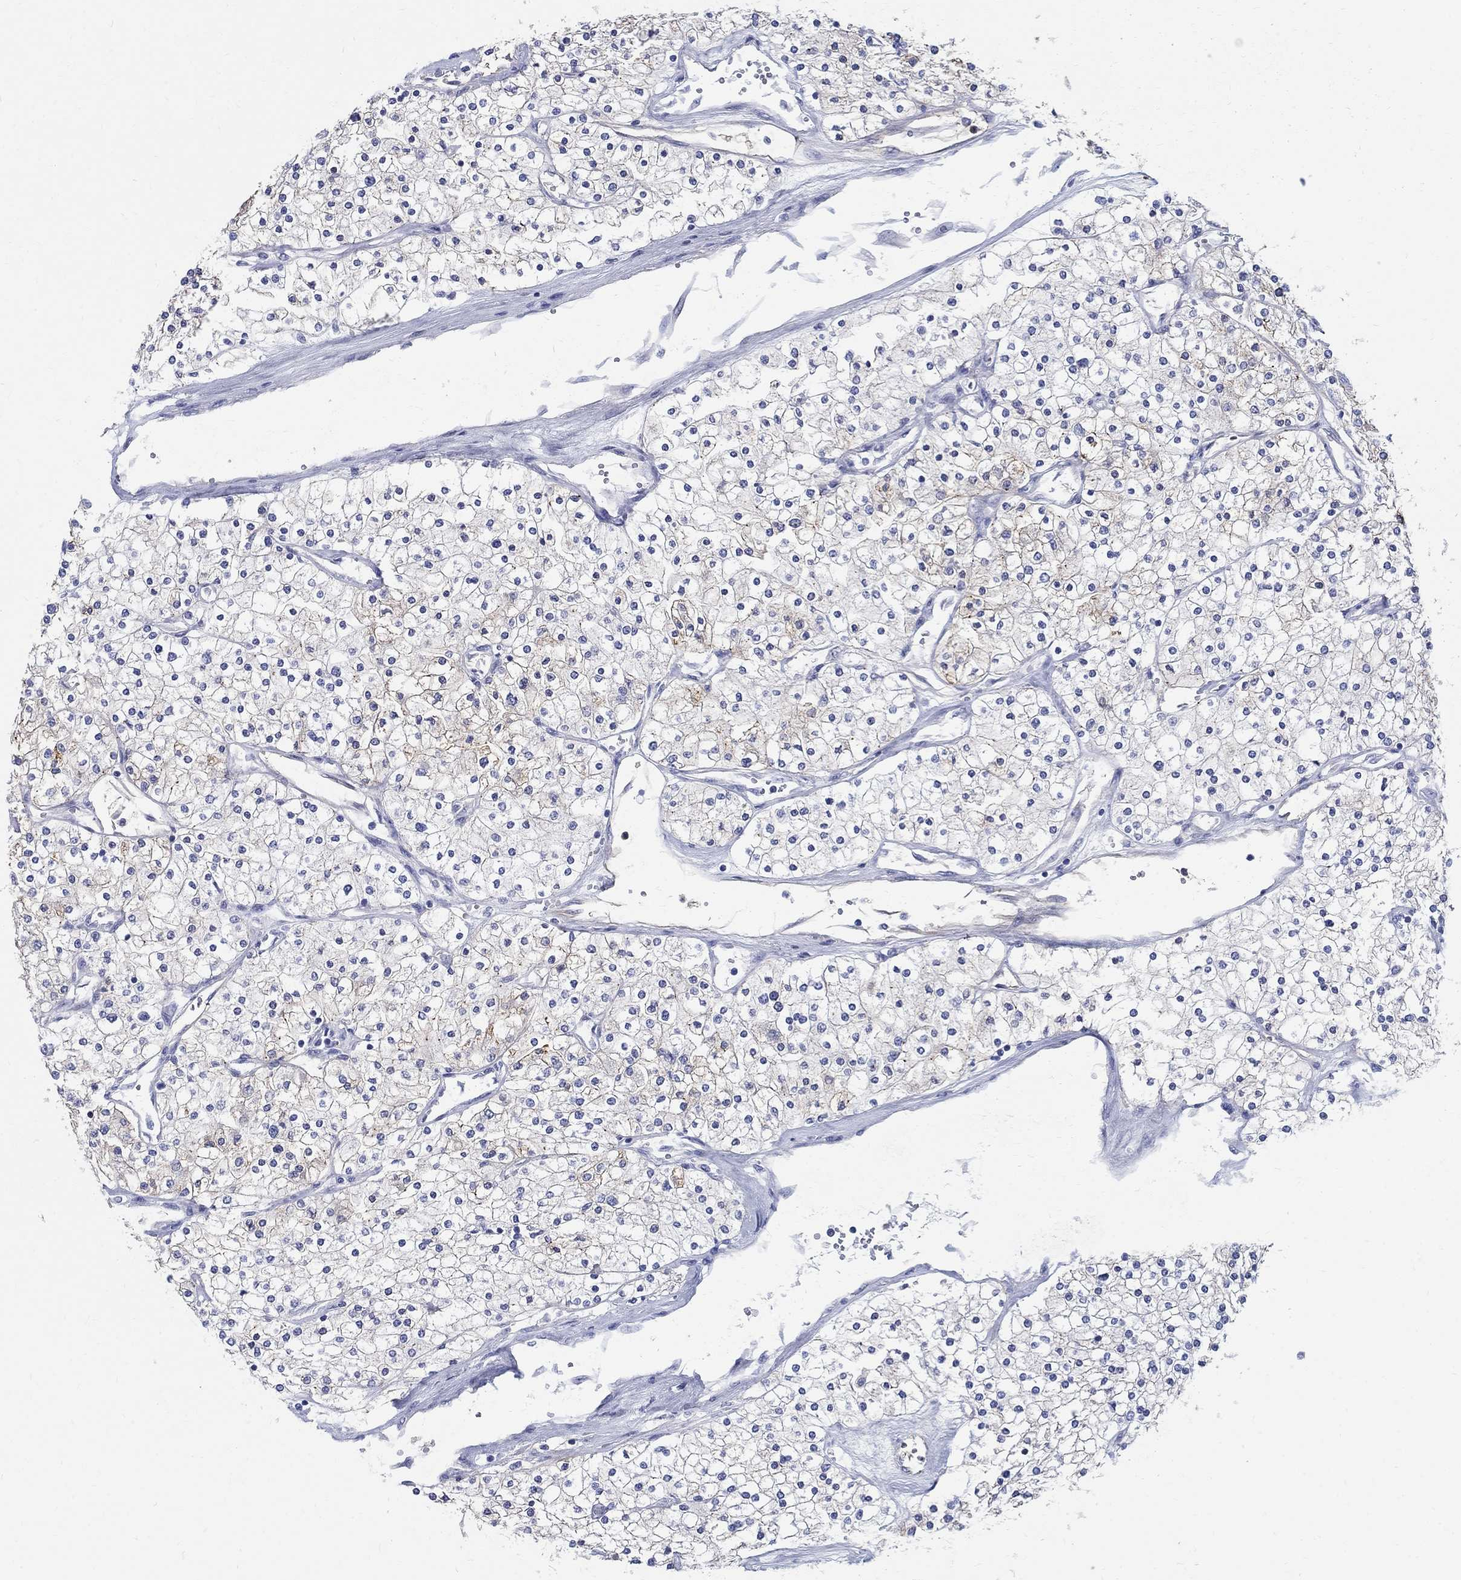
{"staining": {"intensity": "weak", "quantity": "<25%", "location": "cytoplasmic/membranous"}, "tissue": "renal cancer", "cell_type": "Tumor cells", "image_type": "cancer", "snomed": [{"axis": "morphology", "description": "Adenocarcinoma, NOS"}, {"axis": "topography", "description": "Kidney"}], "caption": "Tumor cells show no significant positivity in renal cancer (adenocarcinoma). (DAB immunohistochemistry with hematoxylin counter stain).", "gene": "SOX2", "patient": {"sex": "male", "age": 80}}